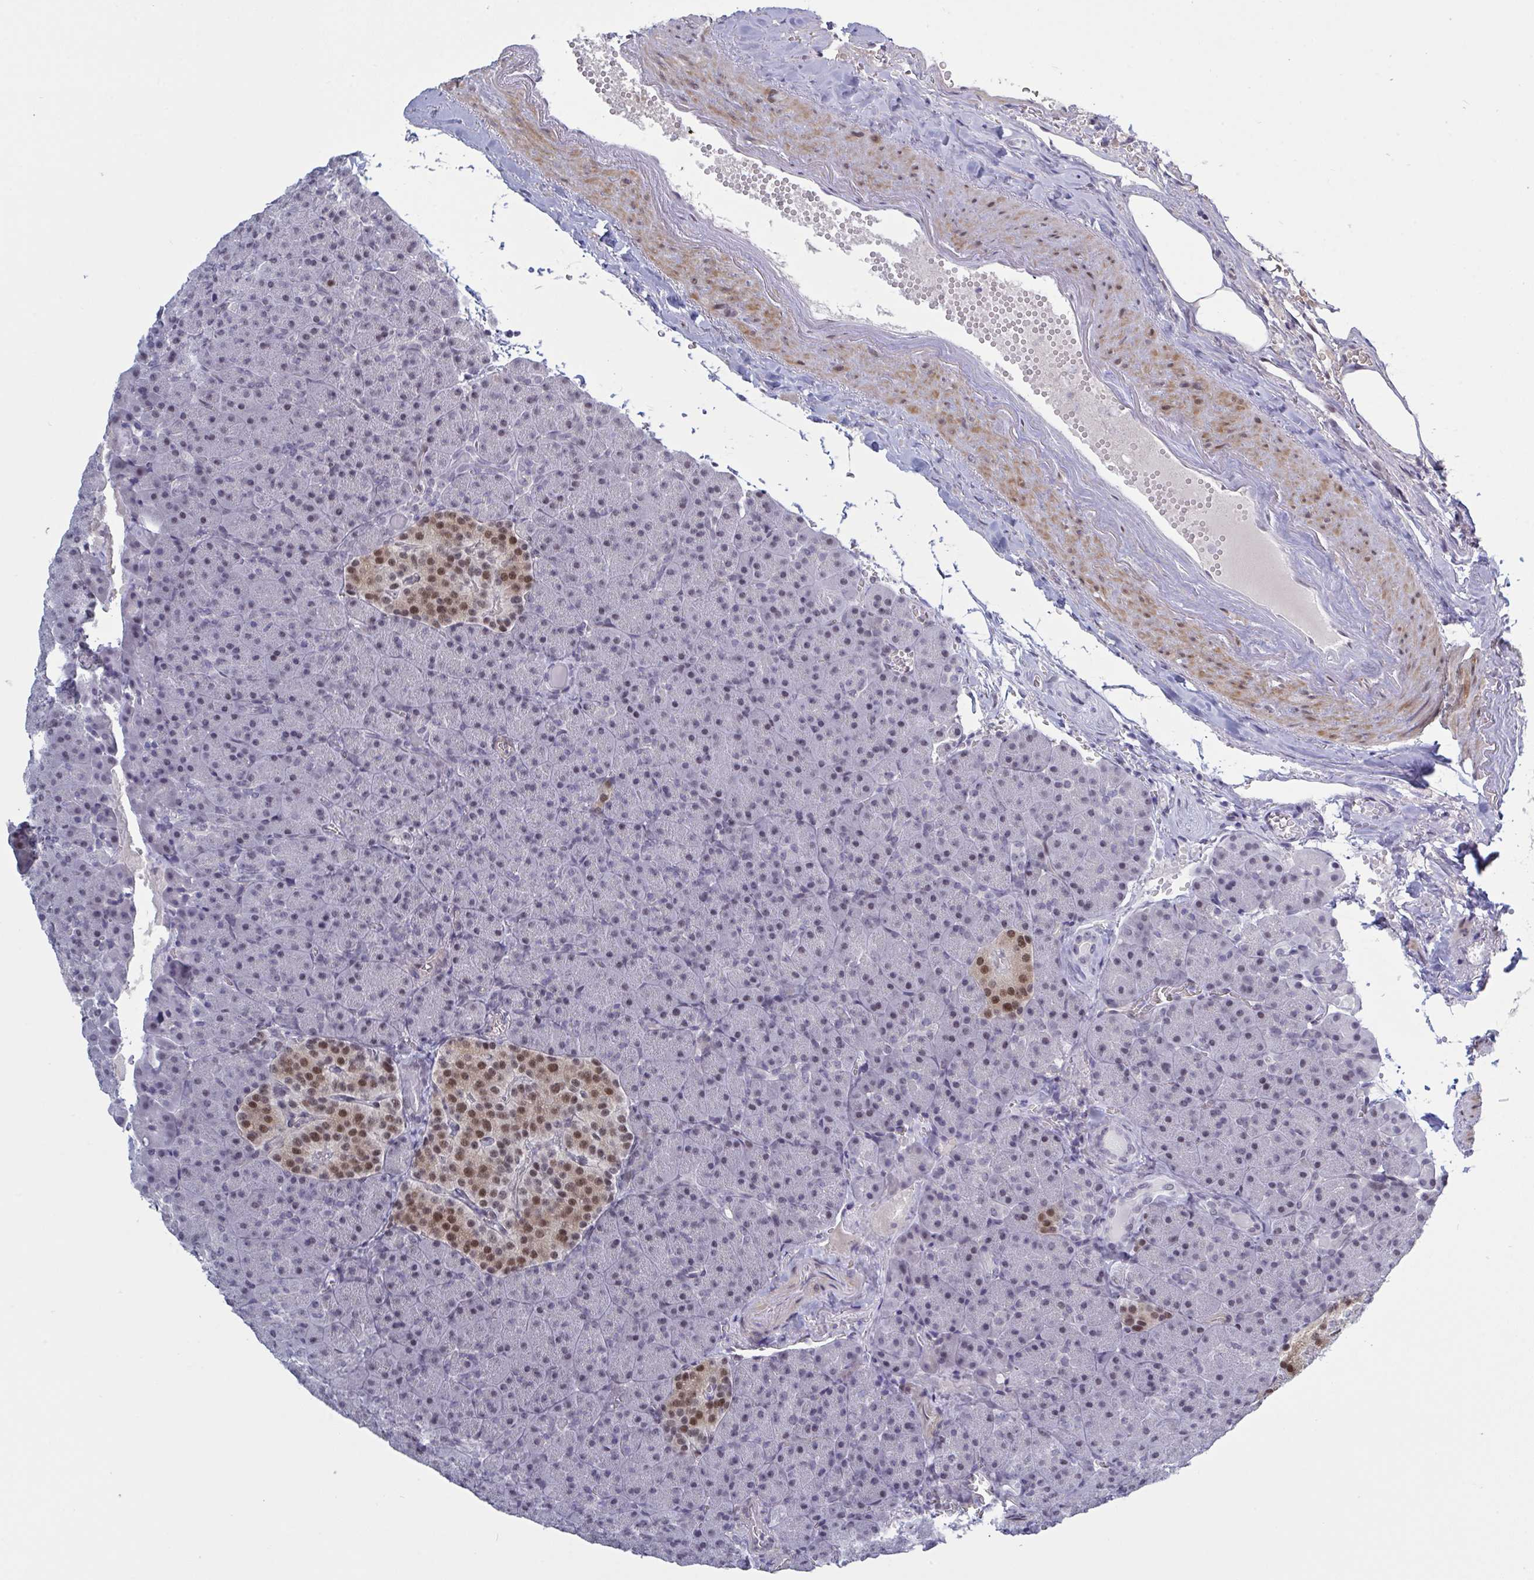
{"staining": {"intensity": "weak", "quantity": "<25%", "location": "nuclear"}, "tissue": "pancreas", "cell_type": "Exocrine glandular cells", "image_type": "normal", "snomed": [{"axis": "morphology", "description": "Normal tissue, NOS"}, {"axis": "topography", "description": "Pancreas"}], "caption": "This is an immunohistochemistry (IHC) photomicrograph of benign pancreas. There is no expression in exocrine glandular cells.", "gene": "BCL7B", "patient": {"sex": "female", "age": 74}}